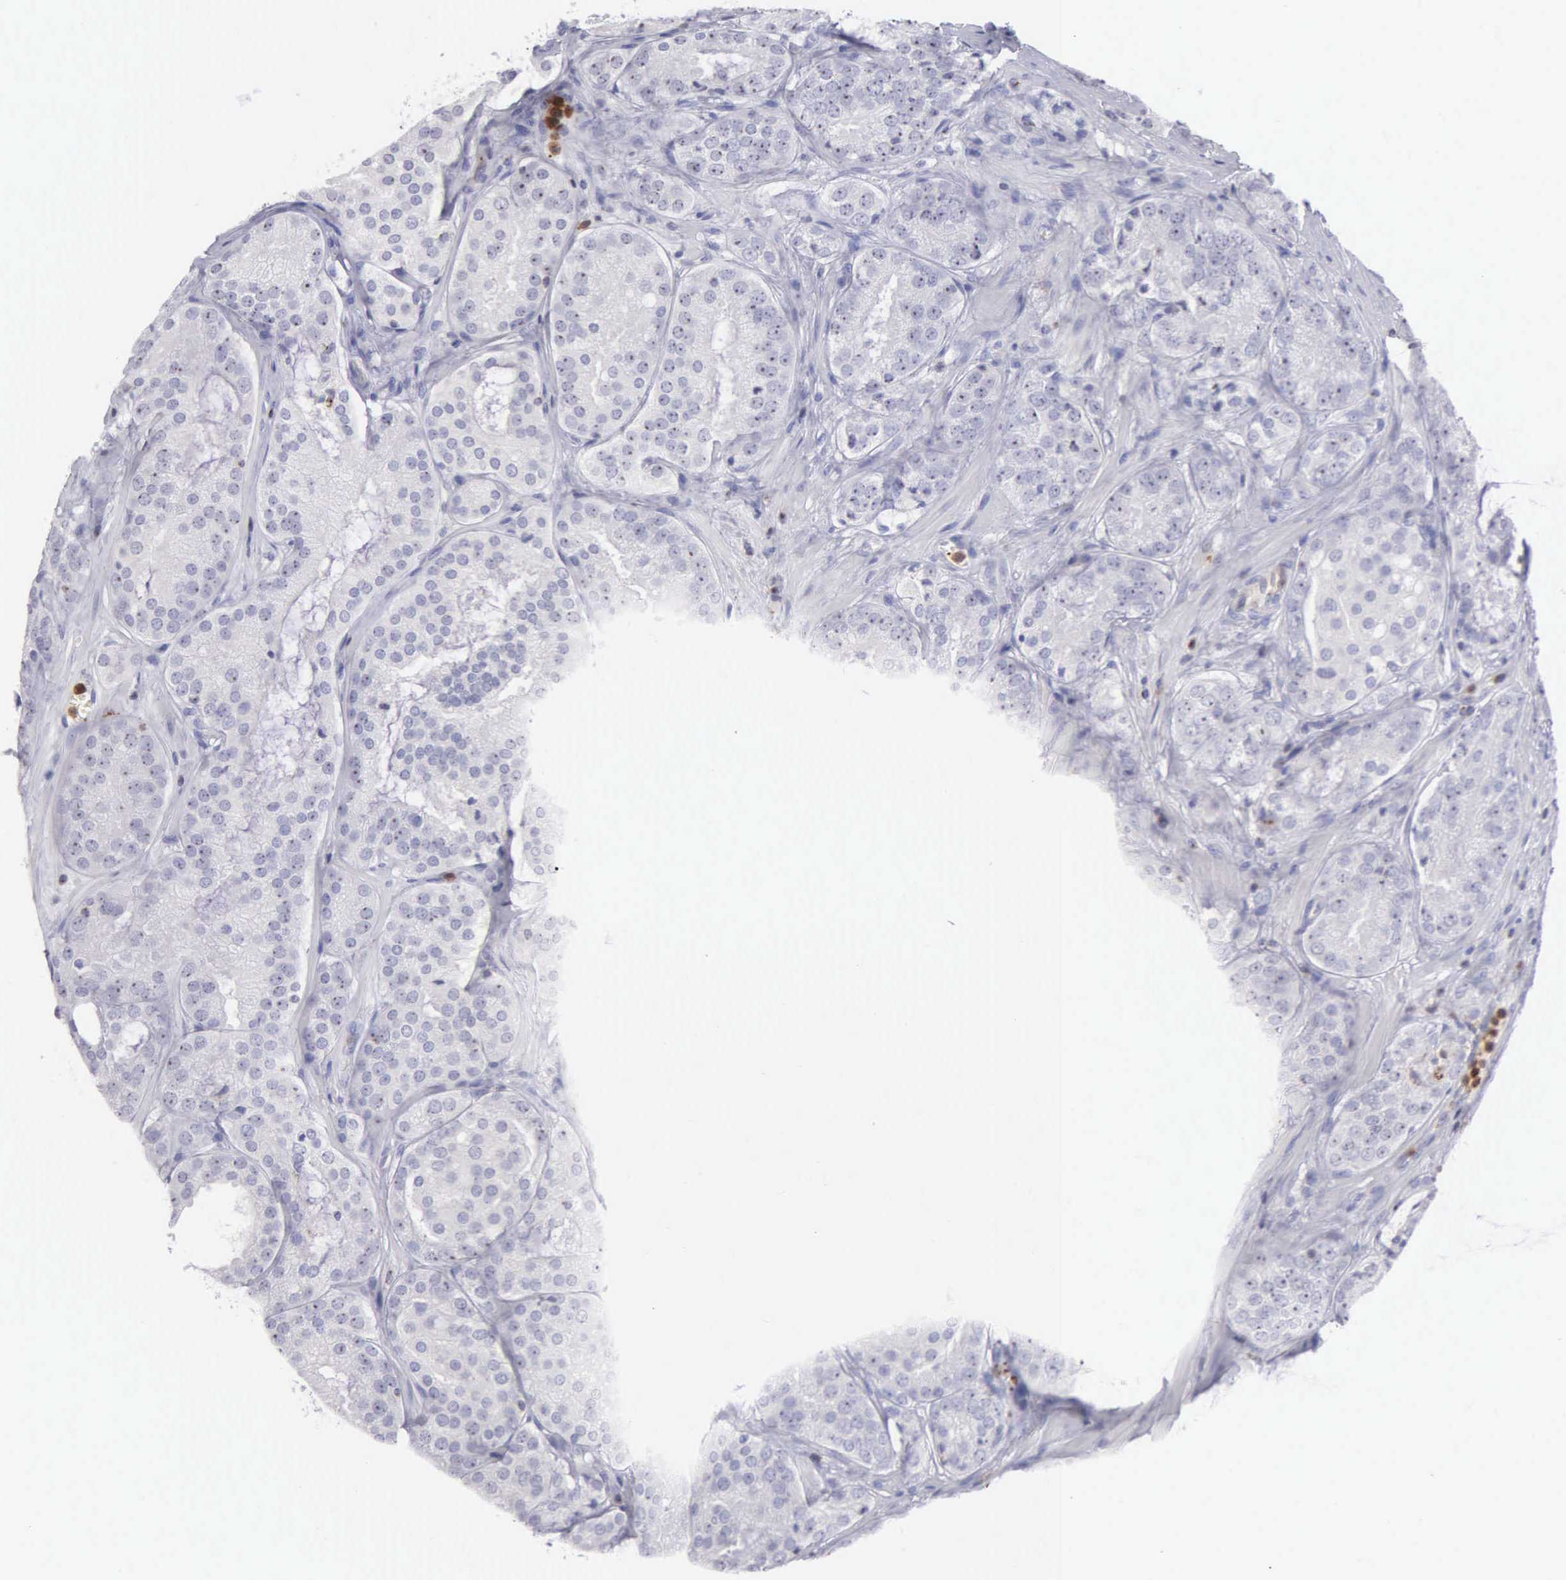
{"staining": {"intensity": "negative", "quantity": "none", "location": "none"}, "tissue": "prostate cancer", "cell_type": "Tumor cells", "image_type": "cancer", "snomed": [{"axis": "morphology", "description": "Adenocarcinoma, Medium grade"}, {"axis": "topography", "description": "Prostate"}], "caption": "Immunohistochemical staining of prostate cancer (adenocarcinoma (medium-grade)) demonstrates no significant staining in tumor cells.", "gene": "SRGN", "patient": {"sex": "male", "age": 60}}